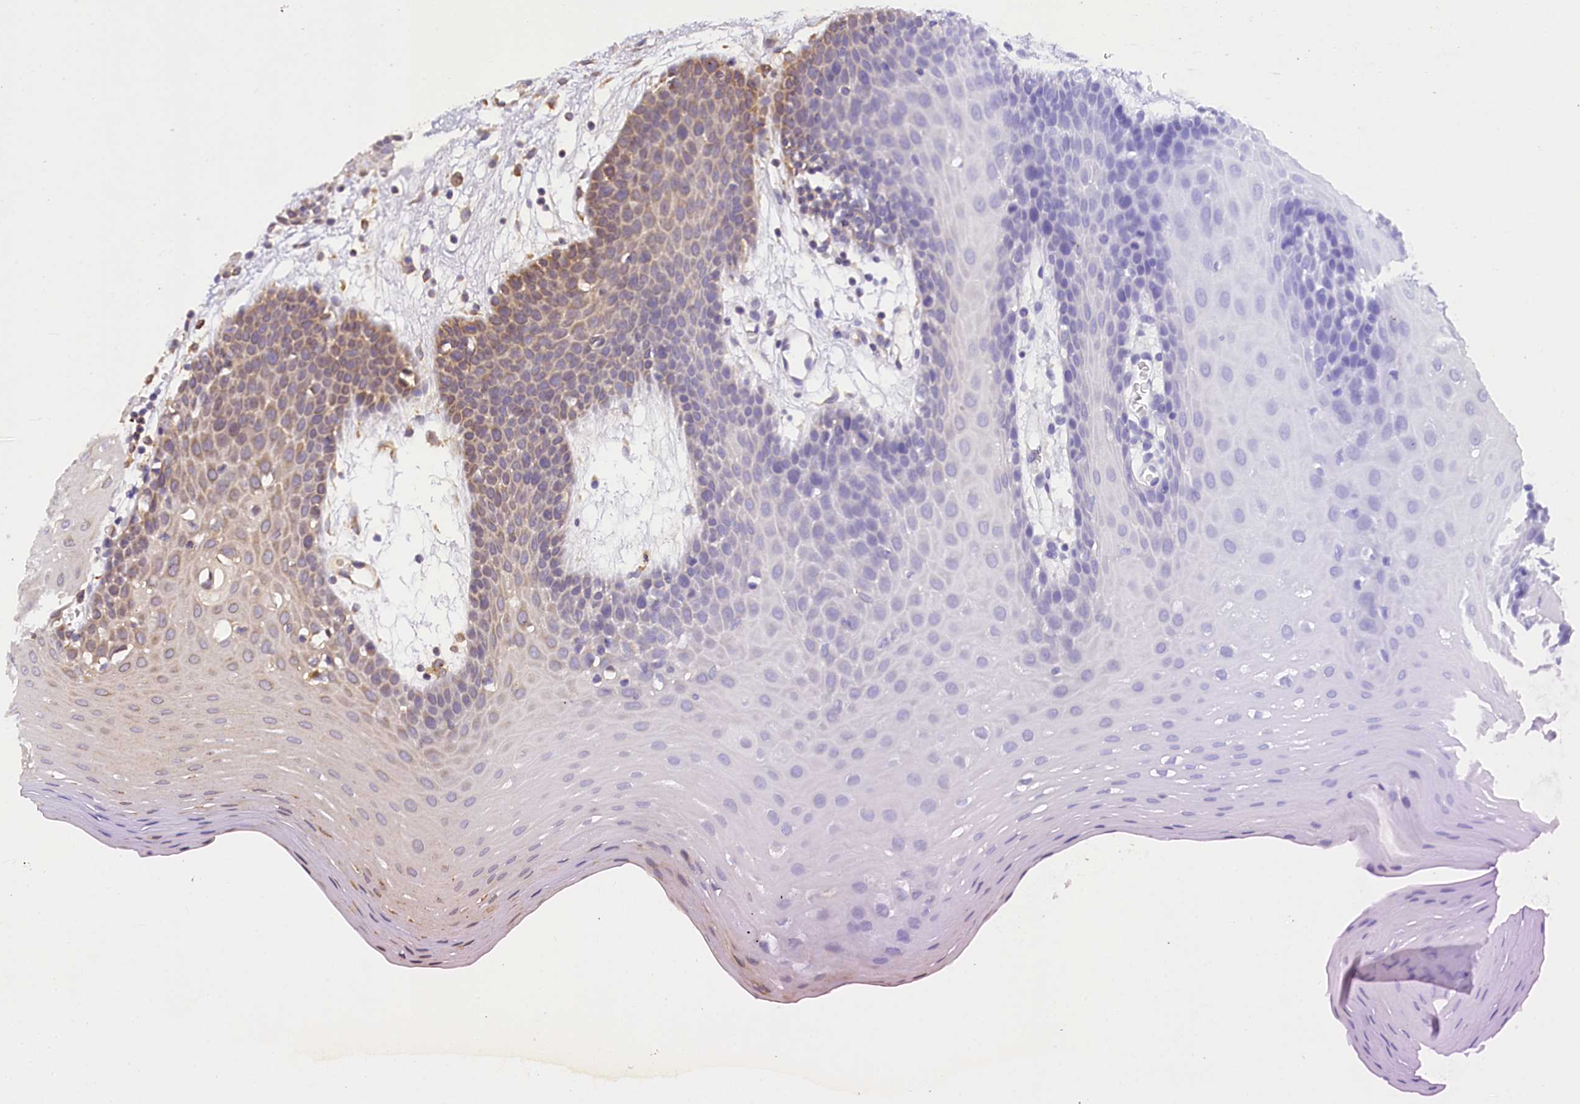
{"staining": {"intensity": "moderate", "quantity": "25%-75%", "location": "cytoplasmic/membranous"}, "tissue": "oral mucosa", "cell_type": "Squamous epithelial cells", "image_type": "normal", "snomed": [{"axis": "morphology", "description": "Normal tissue, NOS"}, {"axis": "topography", "description": "Skeletal muscle"}, {"axis": "topography", "description": "Oral tissue"}, {"axis": "topography", "description": "Salivary gland"}, {"axis": "topography", "description": "Peripheral nerve tissue"}], "caption": "A histopathology image of oral mucosa stained for a protein demonstrates moderate cytoplasmic/membranous brown staining in squamous epithelial cells. Using DAB (3,3'-diaminobenzidine) (brown) and hematoxylin (blue) stains, captured at high magnification using brightfield microscopy.", "gene": "SUPV3L1", "patient": {"sex": "male", "age": 54}}